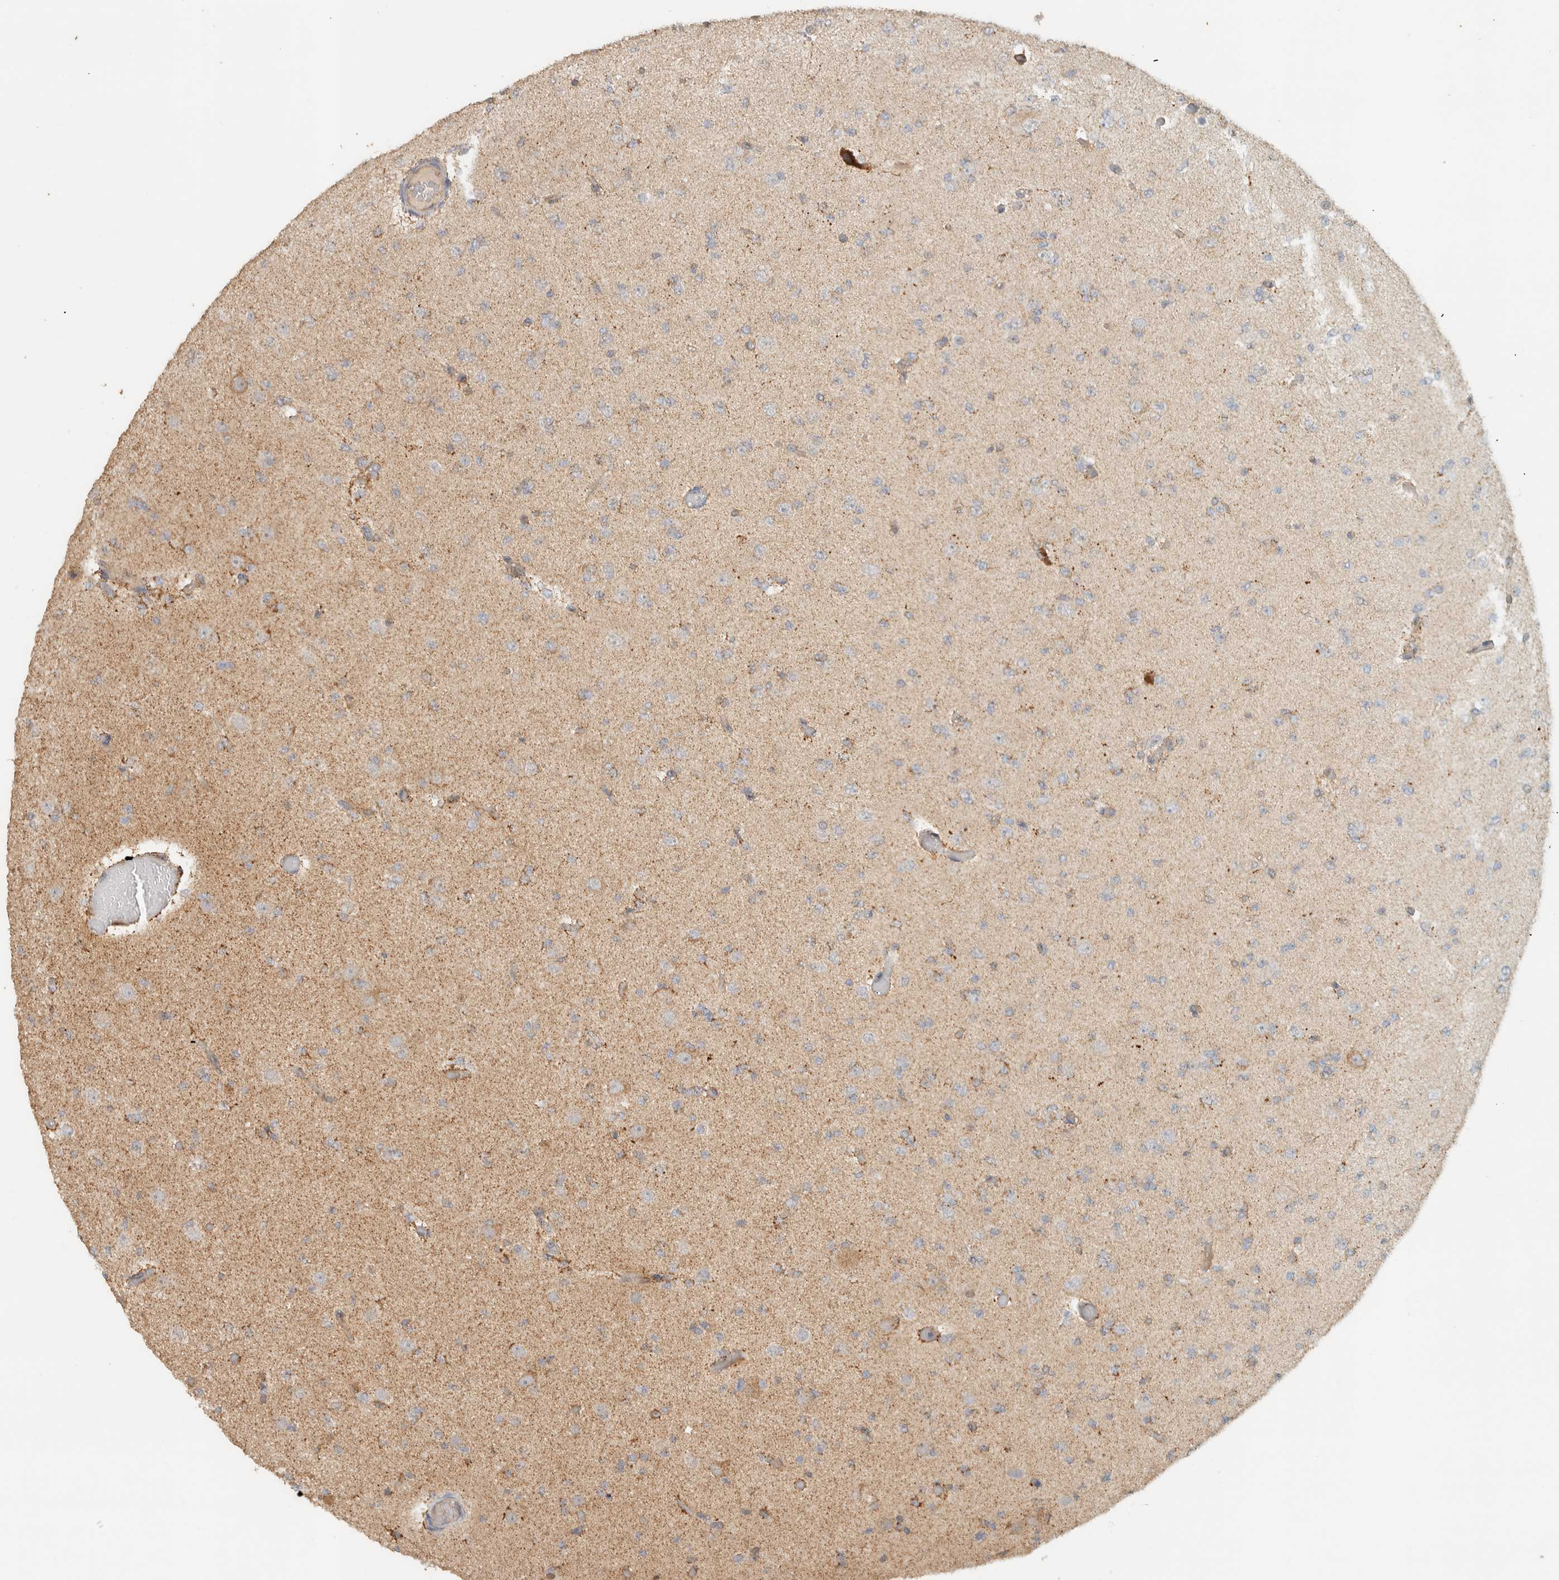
{"staining": {"intensity": "weak", "quantity": "25%-75%", "location": "cytoplasmic/membranous"}, "tissue": "glioma", "cell_type": "Tumor cells", "image_type": "cancer", "snomed": [{"axis": "morphology", "description": "Glioma, malignant, Low grade"}, {"axis": "topography", "description": "Brain"}], "caption": "A photomicrograph of low-grade glioma (malignant) stained for a protein demonstrates weak cytoplasmic/membranous brown staining in tumor cells.", "gene": "PDE7B", "patient": {"sex": "female", "age": 22}}